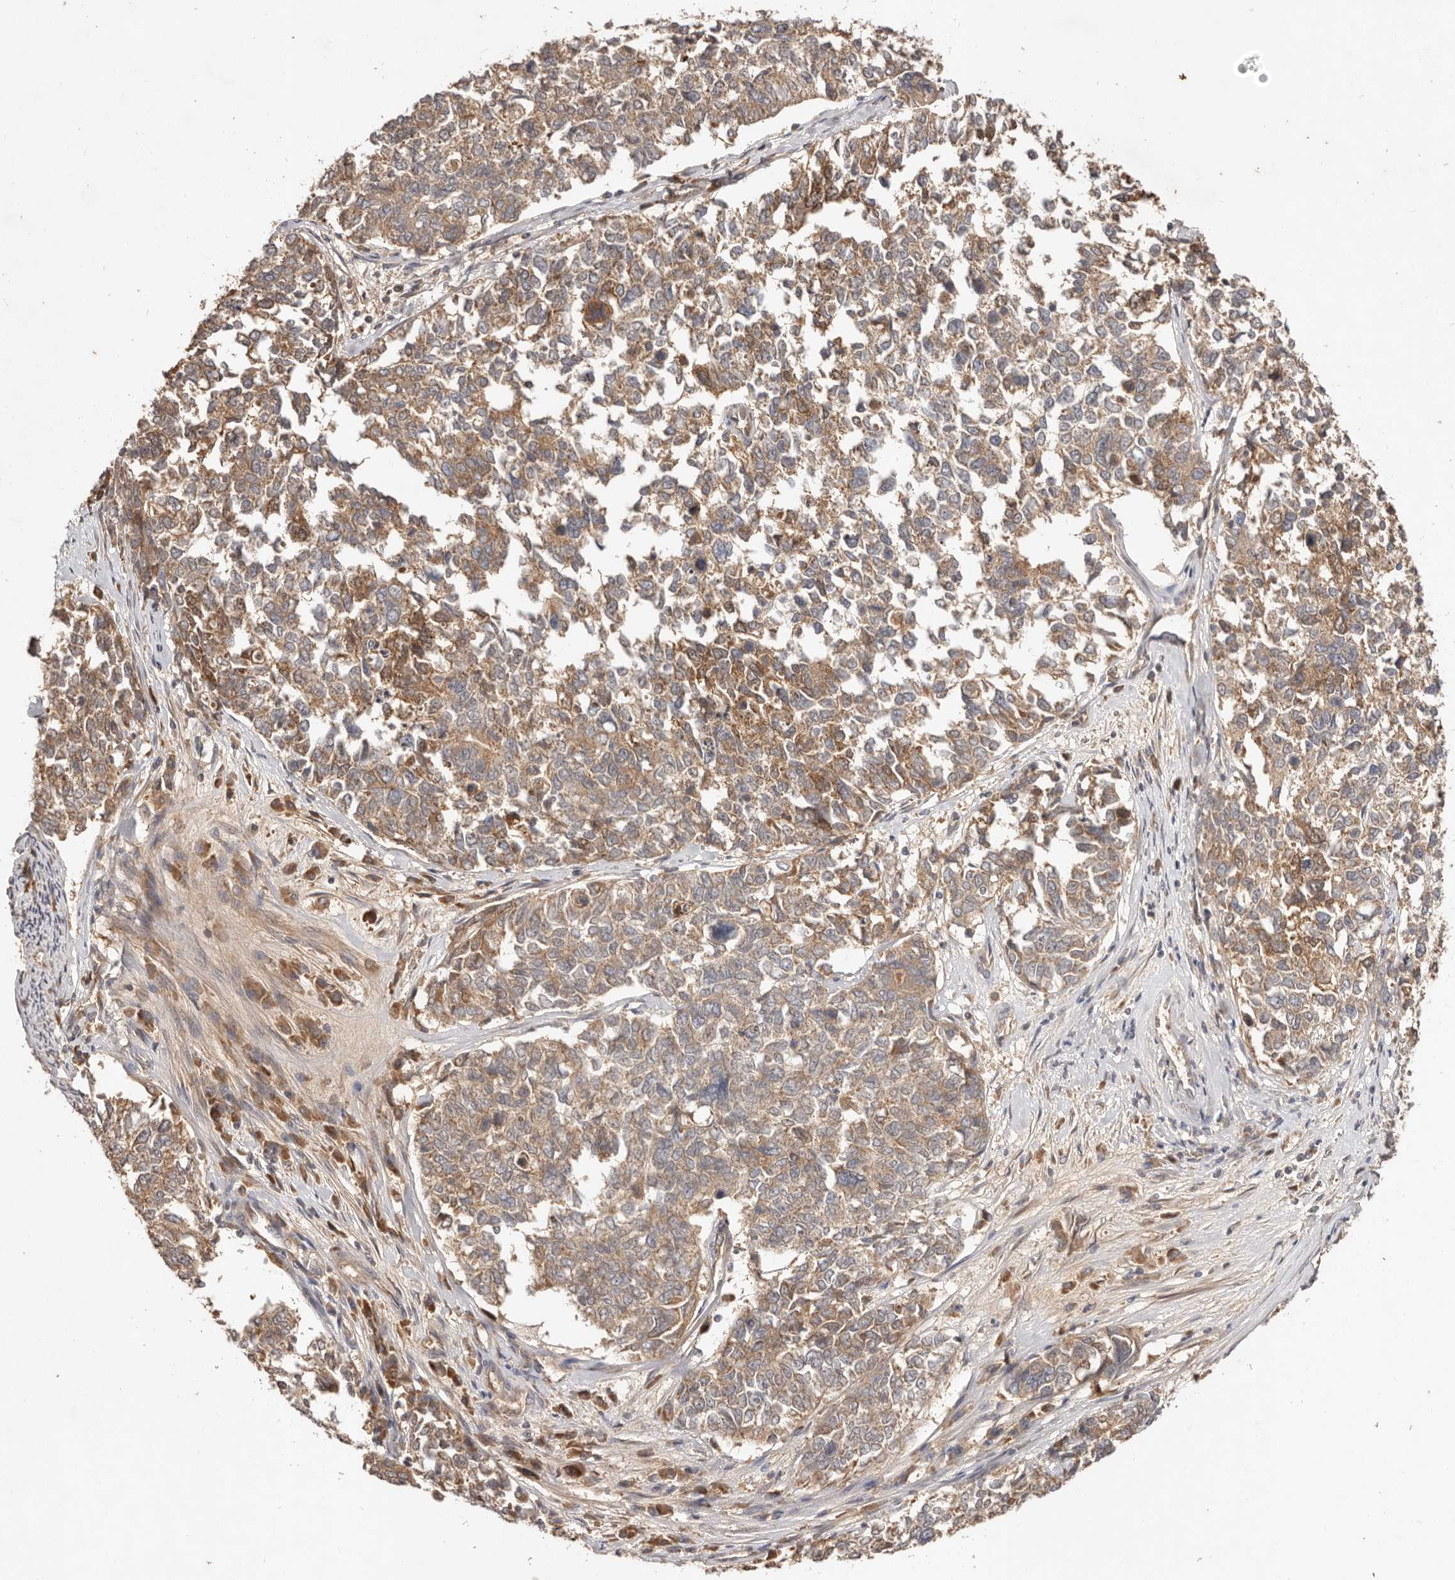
{"staining": {"intensity": "moderate", "quantity": ">75%", "location": "cytoplasmic/membranous"}, "tissue": "cervical cancer", "cell_type": "Tumor cells", "image_type": "cancer", "snomed": [{"axis": "morphology", "description": "Squamous cell carcinoma, NOS"}, {"axis": "topography", "description": "Cervix"}], "caption": "Immunohistochemical staining of cervical cancer (squamous cell carcinoma) exhibits medium levels of moderate cytoplasmic/membranous protein positivity in about >75% of tumor cells. (DAB = brown stain, brightfield microscopy at high magnification).", "gene": "PKIB", "patient": {"sex": "female", "age": 63}}